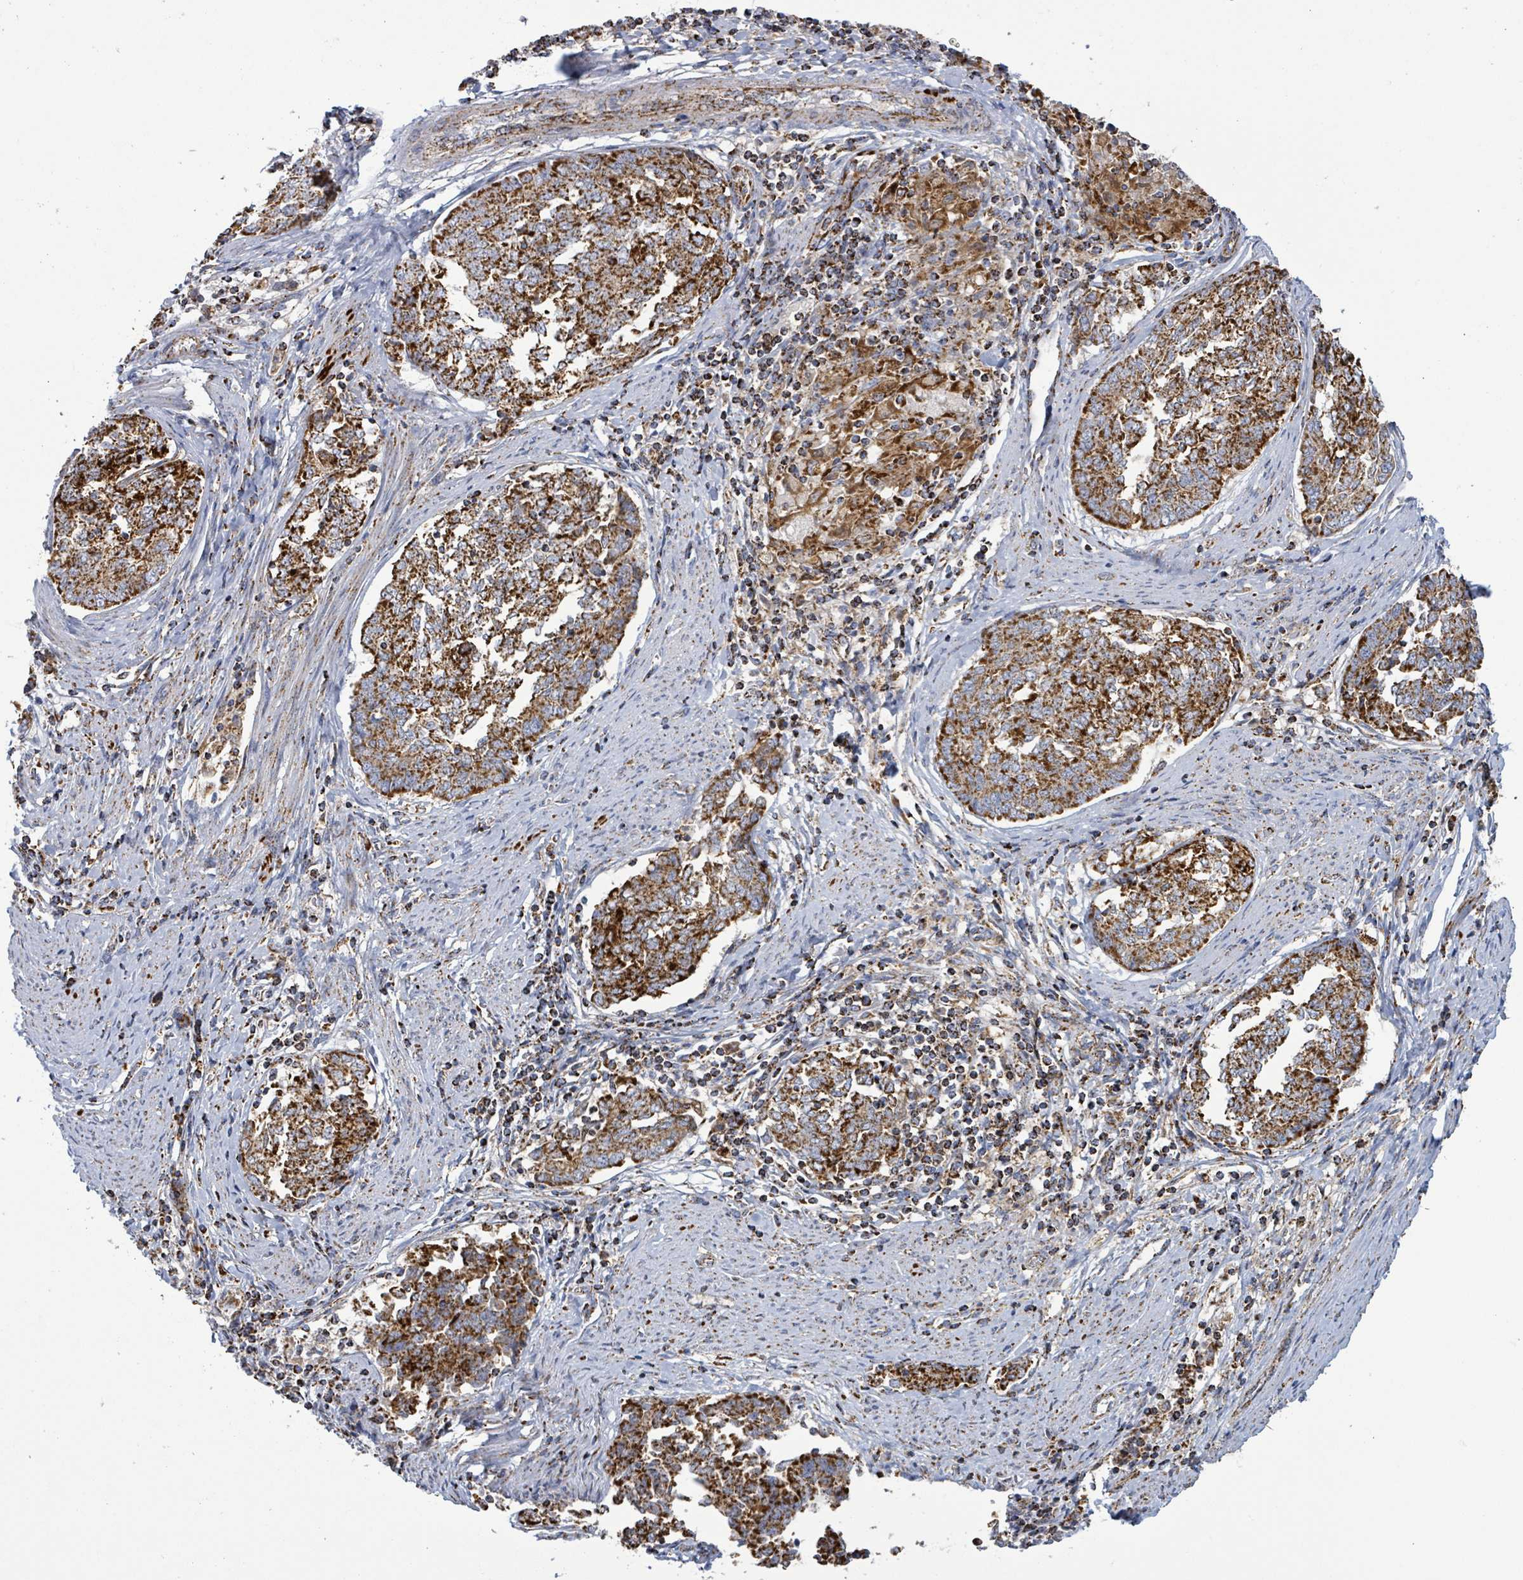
{"staining": {"intensity": "strong", "quantity": ">75%", "location": "cytoplasmic/membranous"}, "tissue": "endometrial cancer", "cell_type": "Tumor cells", "image_type": "cancer", "snomed": [{"axis": "morphology", "description": "Adenocarcinoma, NOS"}, {"axis": "topography", "description": "Endometrium"}], "caption": "The immunohistochemical stain labels strong cytoplasmic/membranous expression in tumor cells of endometrial cancer tissue.", "gene": "SUCLG2", "patient": {"sex": "female", "age": 80}}